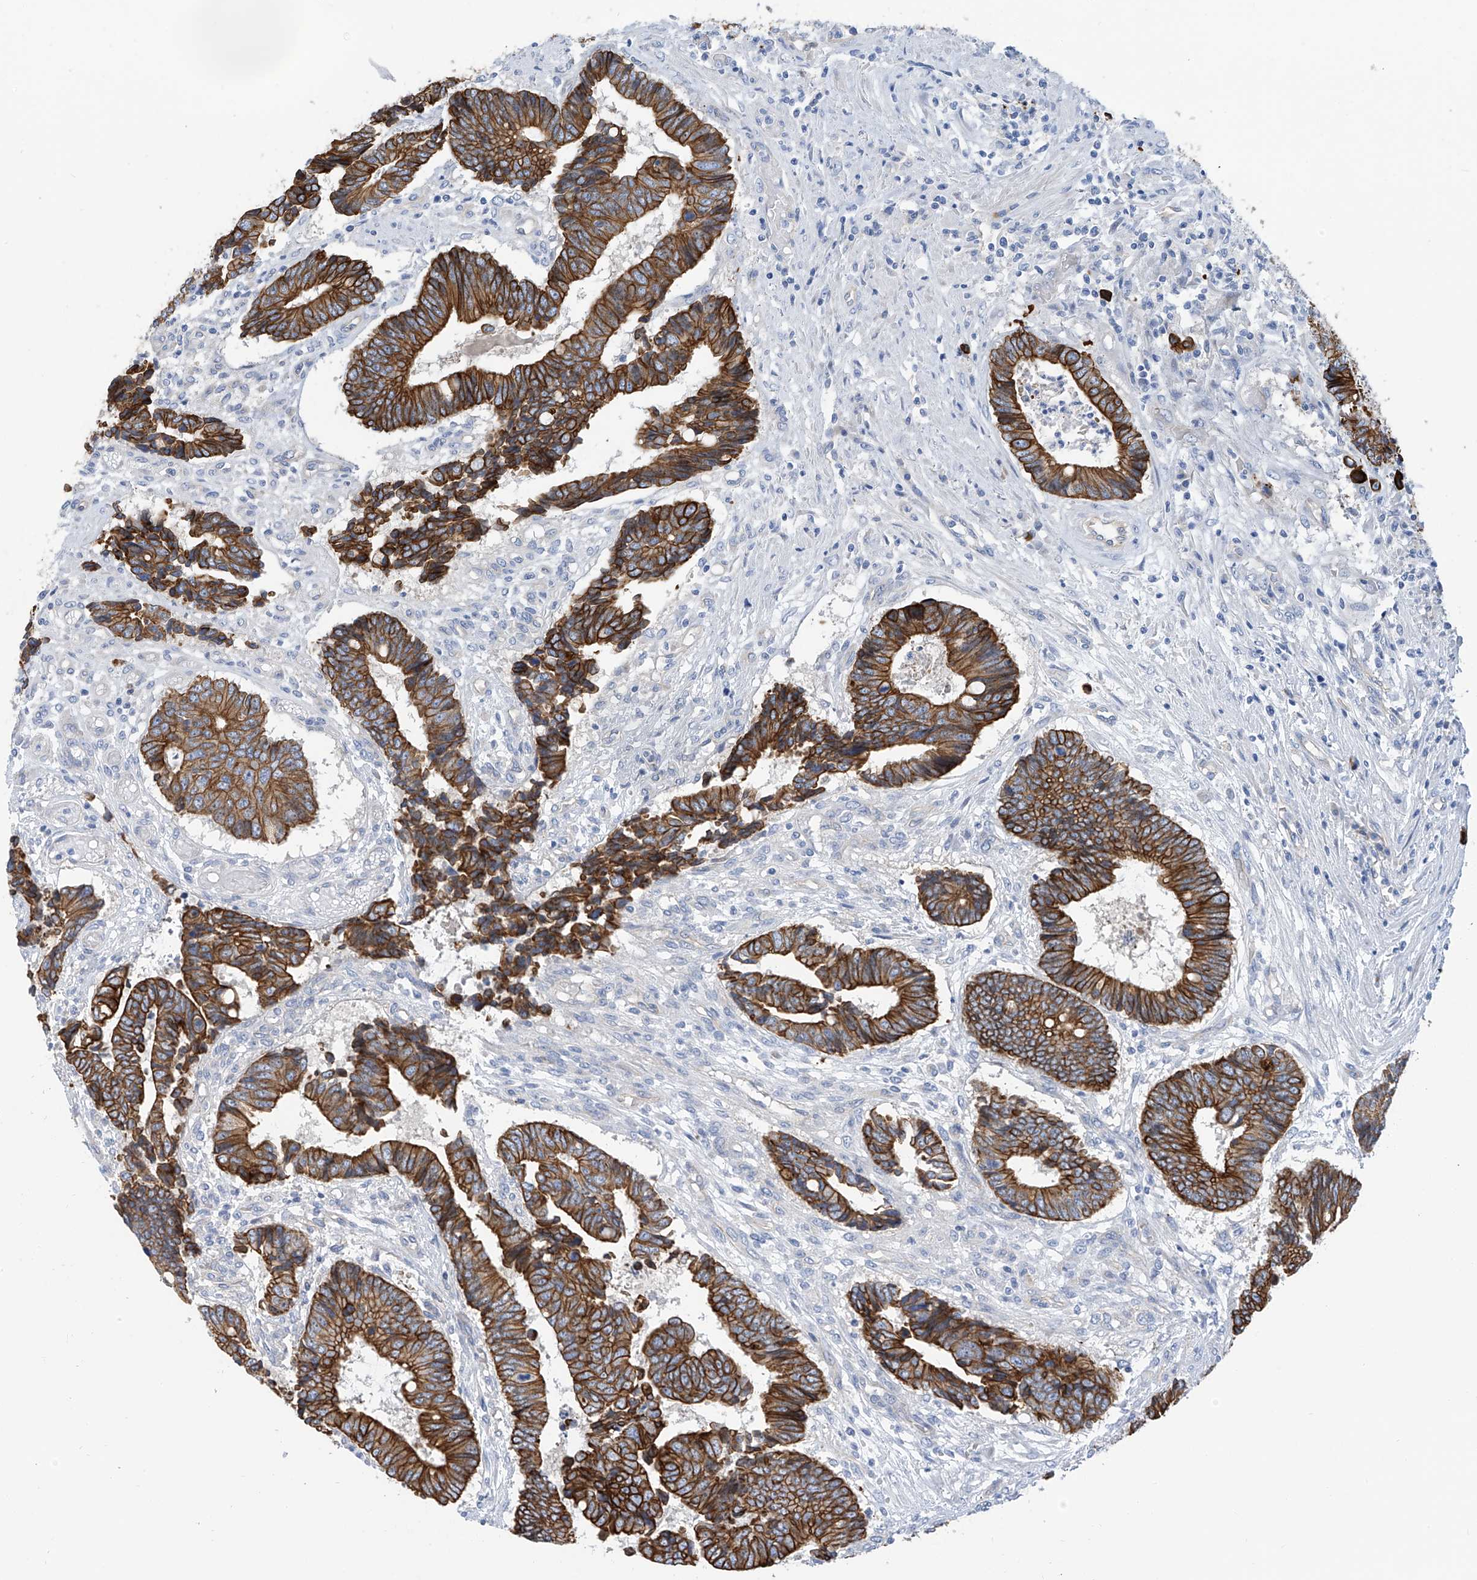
{"staining": {"intensity": "strong", "quantity": ">75%", "location": "cytoplasmic/membranous"}, "tissue": "colorectal cancer", "cell_type": "Tumor cells", "image_type": "cancer", "snomed": [{"axis": "morphology", "description": "Adenocarcinoma, NOS"}, {"axis": "topography", "description": "Rectum"}], "caption": "Colorectal adenocarcinoma stained with immunohistochemistry reveals strong cytoplasmic/membranous staining in about >75% of tumor cells.", "gene": "PIK3C2B", "patient": {"sex": "male", "age": 84}}